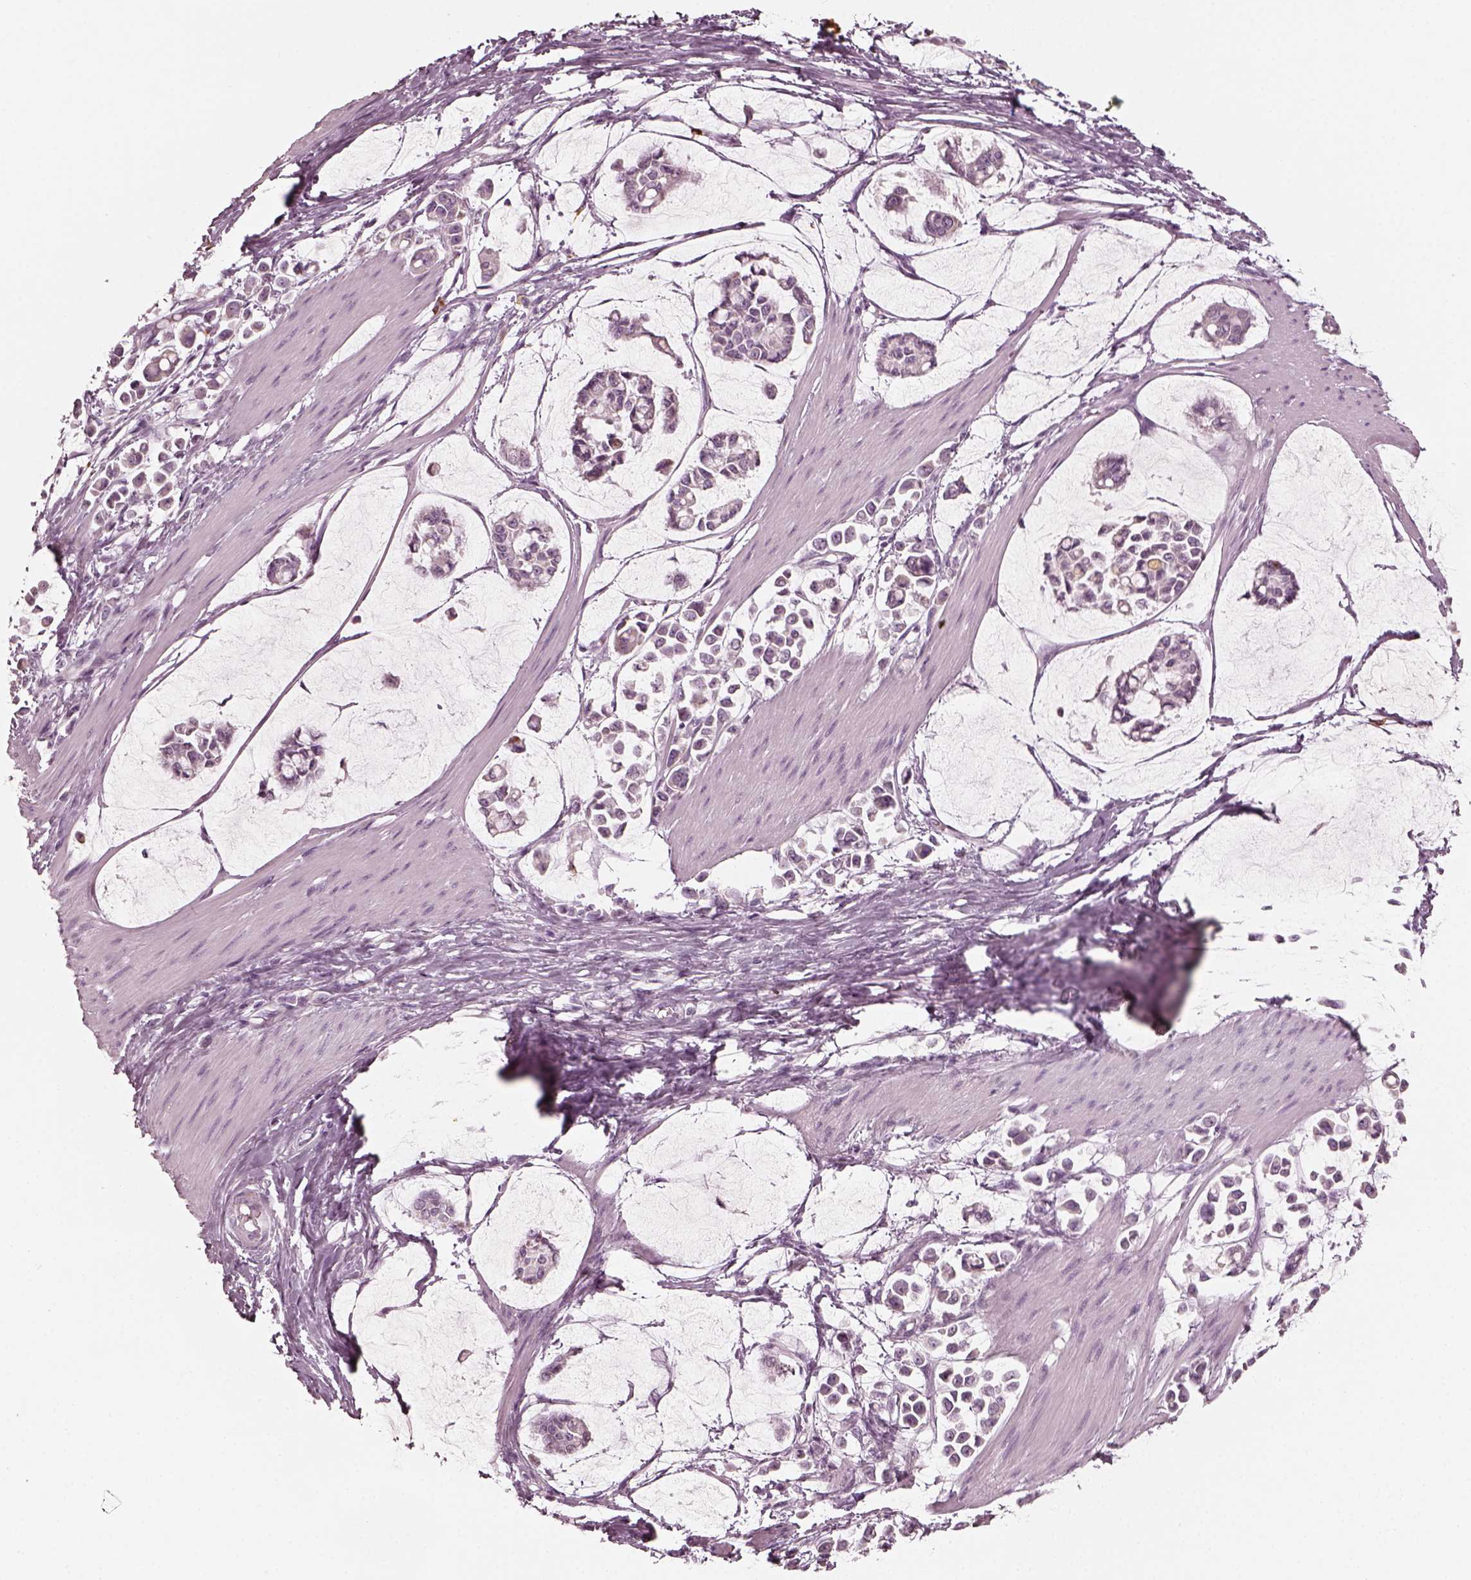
{"staining": {"intensity": "weak", "quantity": "<25%", "location": "cytoplasmic/membranous"}, "tissue": "stomach cancer", "cell_type": "Tumor cells", "image_type": "cancer", "snomed": [{"axis": "morphology", "description": "Adenocarcinoma, NOS"}, {"axis": "topography", "description": "Stomach"}], "caption": "DAB immunohistochemical staining of stomach adenocarcinoma demonstrates no significant positivity in tumor cells.", "gene": "CNTN1", "patient": {"sex": "male", "age": 82}}